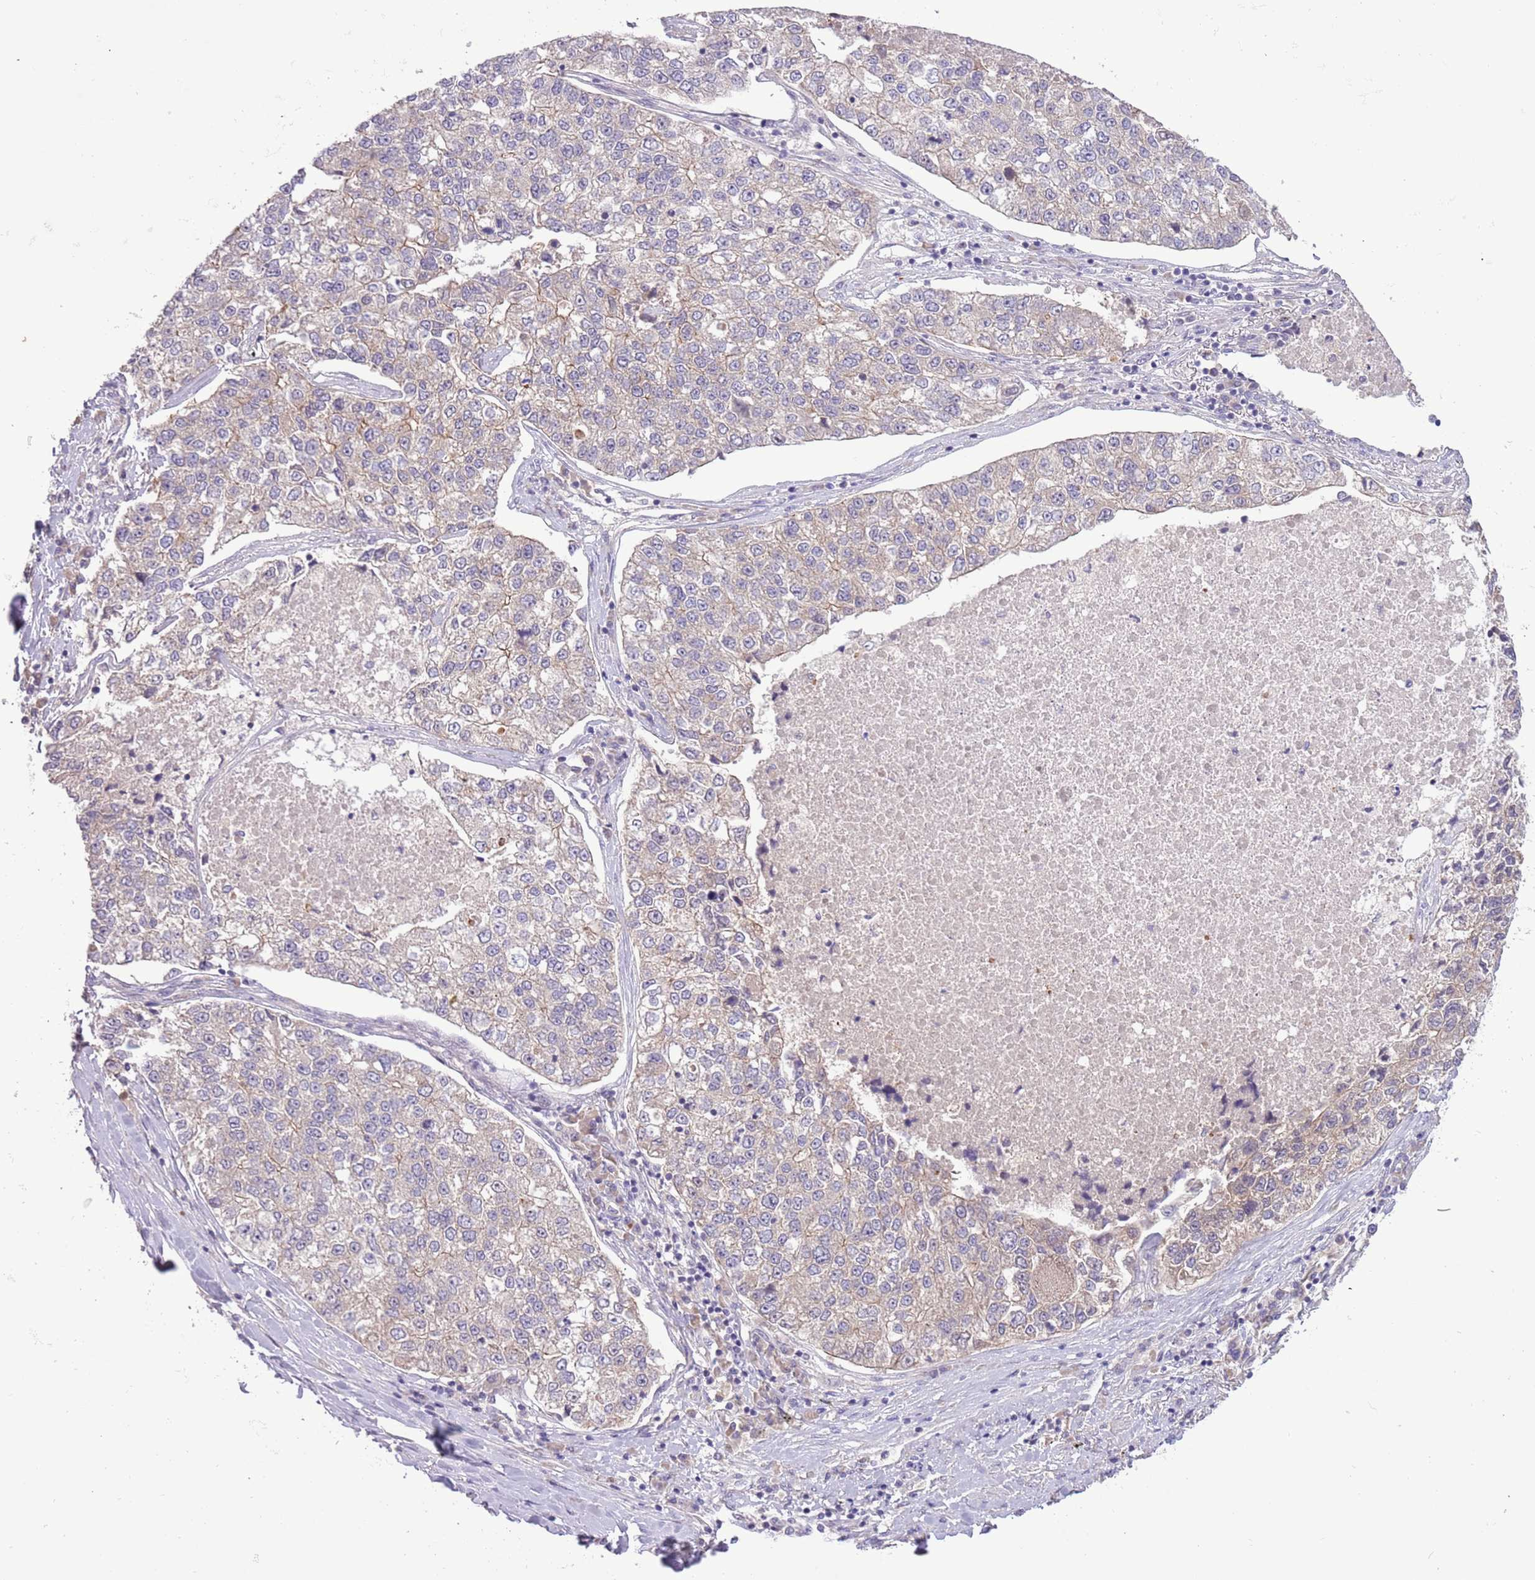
{"staining": {"intensity": "weak", "quantity": "<25%", "location": "cytoplasmic/membranous"}, "tissue": "lung cancer", "cell_type": "Tumor cells", "image_type": "cancer", "snomed": [{"axis": "morphology", "description": "Adenocarcinoma, NOS"}, {"axis": "topography", "description": "Lung"}], "caption": "High magnification brightfield microscopy of lung cancer stained with DAB (3,3'-diaminobenzidine) (brown) and counterstained with hematoxylin (blue): tumor cells show no significant positivity.", "gene": "SHROOM3", "patient": {"sex": "male", "age": 49}}